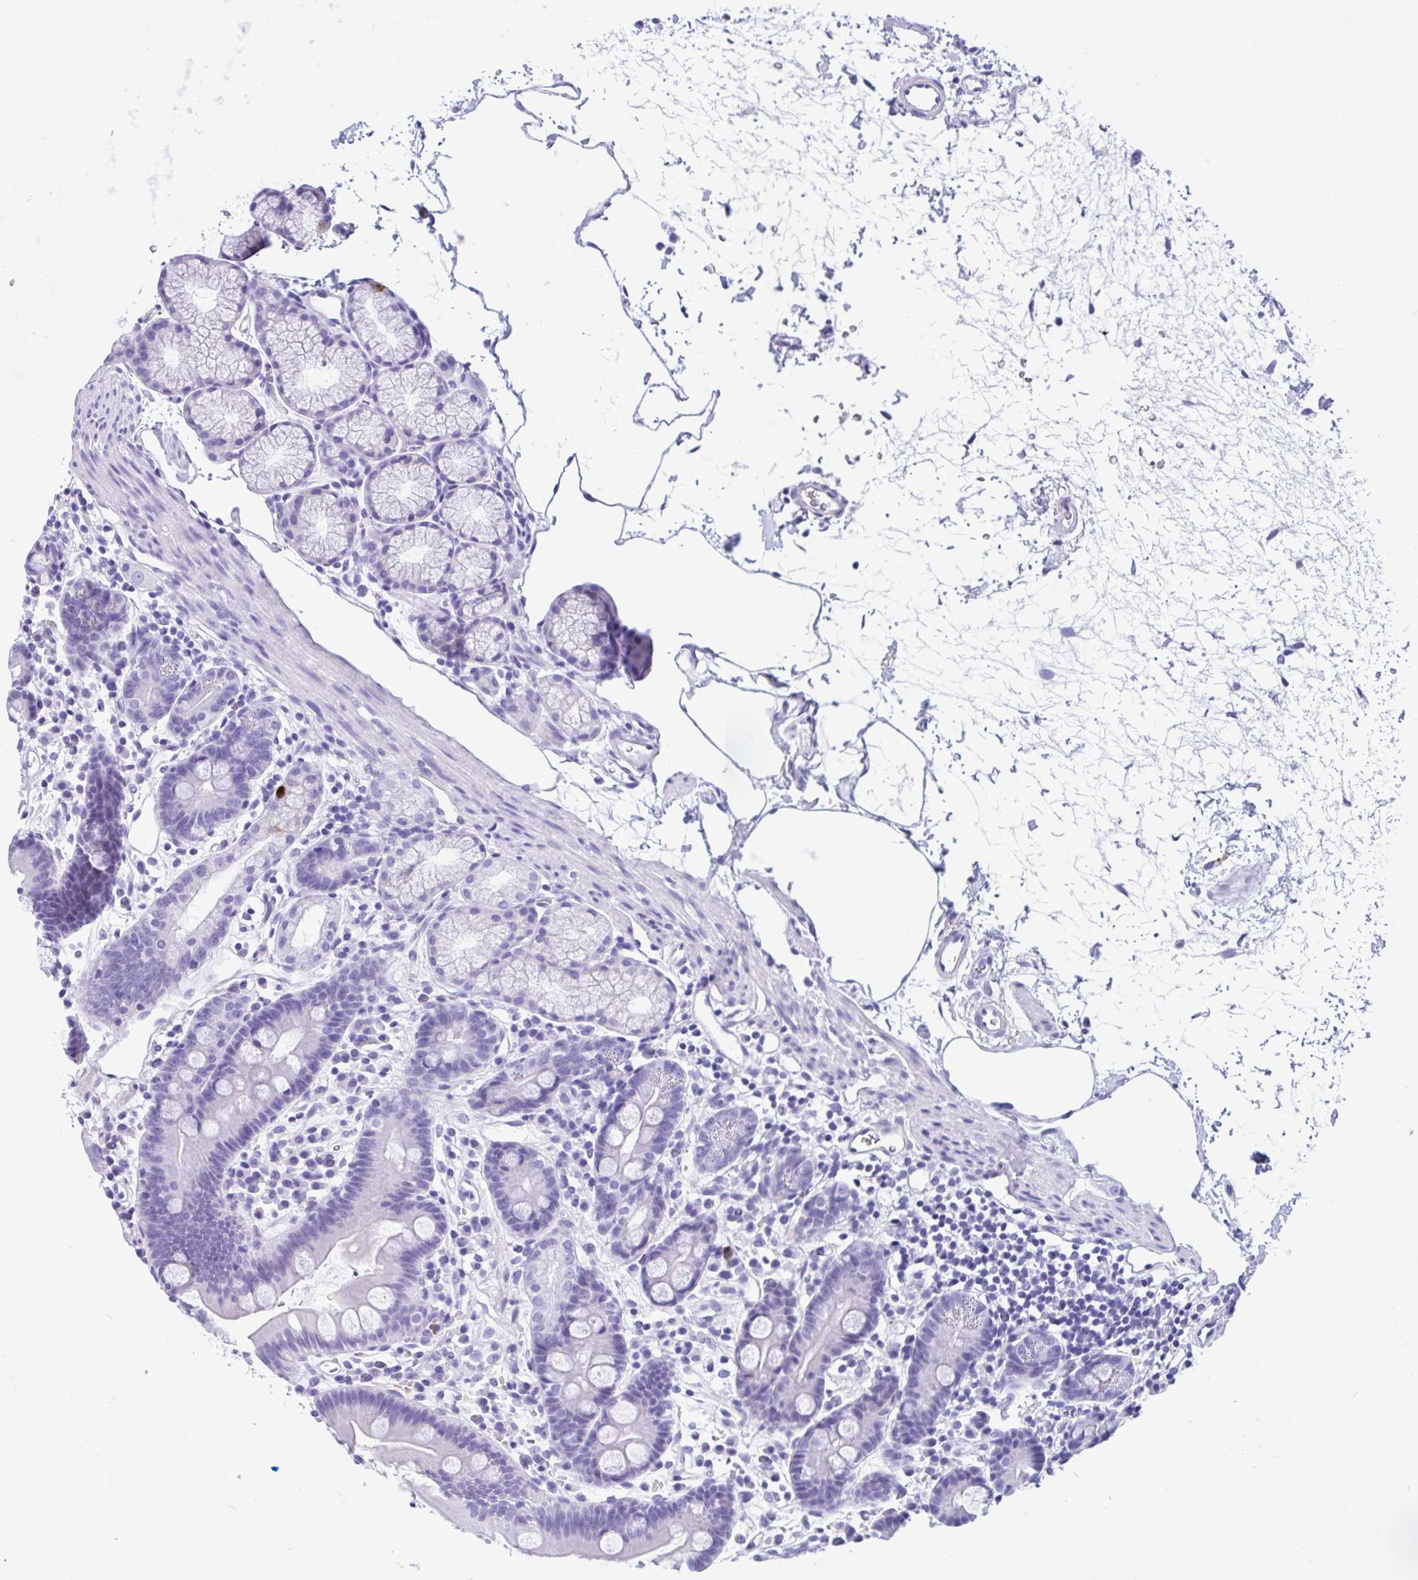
{"staining": {"intensity": "negative", "quantity": "none", "location": "none"}, "tissue": "duodenum", "cell_type": "Glandular cells", "image_type": "normal", "snomed": [{"axis": "morphology", "description": "Normal tissue, NOS"}, {"axis": "topography", "description": "Duodenum"}], "caption": "Glandular cells show no significant expression in unremarkable duodenum. Brightfield microscopy of immunohistochemistry (IHC) stained with DAB (3,3'-diaminobenzidine) (brown) and hematoxylin (blue), captured at high magnification.", "gene": "IAPP", "patient": {"sex": "male", "age": 59}}